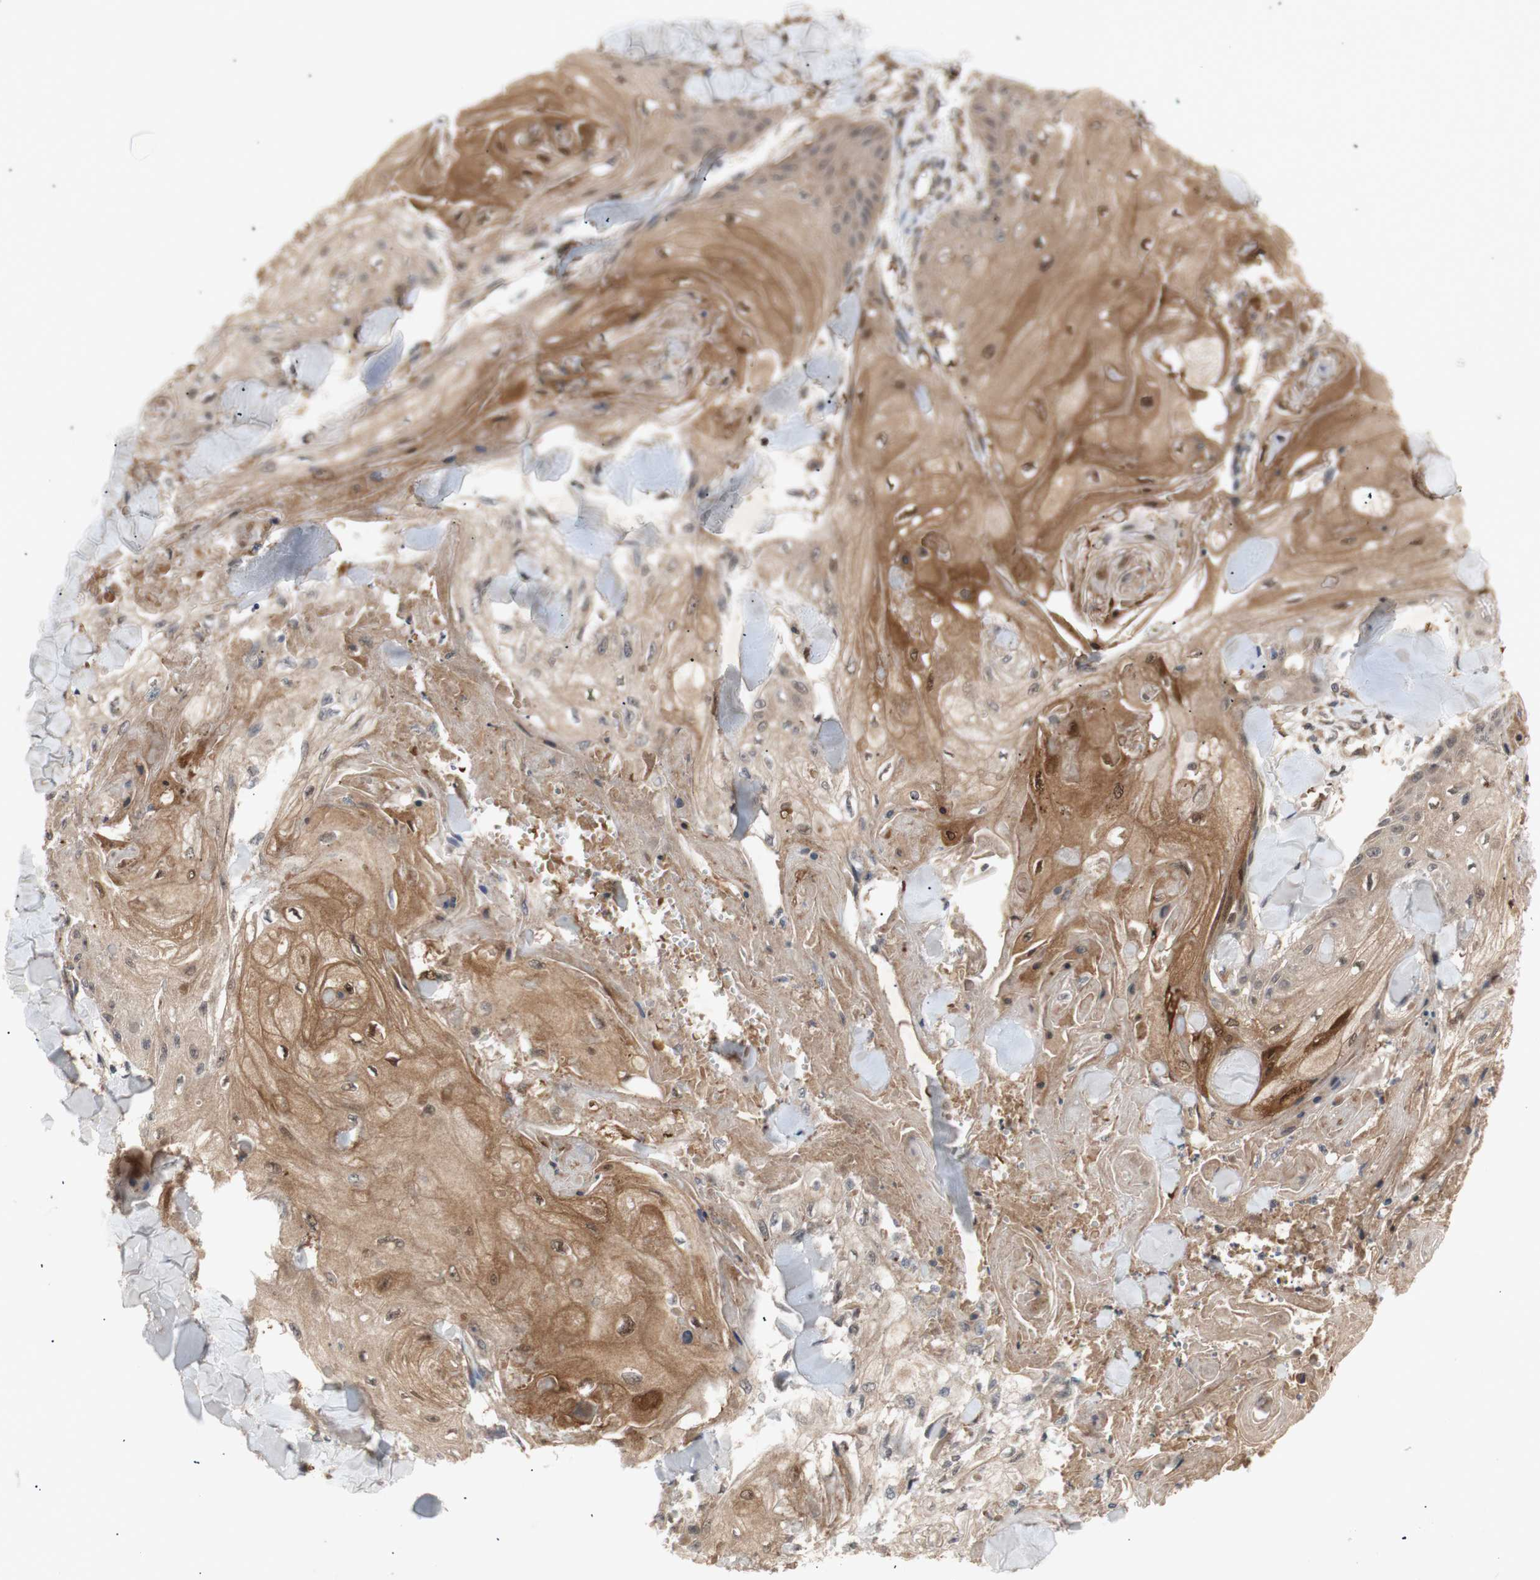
{"staining": {"intensity": "moderate", "quantity": ">75%", "location": "cytoplasmic/membranous"}, "tissue": "skin cancer", "cell_type": "Tumor cells", "image_type": "cancer", "snomed": [{"axis": "morphology", "description": "Squamous cell carcinoma, NOS"}, {"axis": "topography", "description": "Skin"}], "caption": "Squamous cell carcinoma (skin) stained with IHC exhibits moderate cytoplasmic/membranous expression in approximately >75% of tumor cells.", "gene": "PKN1", "patient": {"sex": "male", "age": 74}}